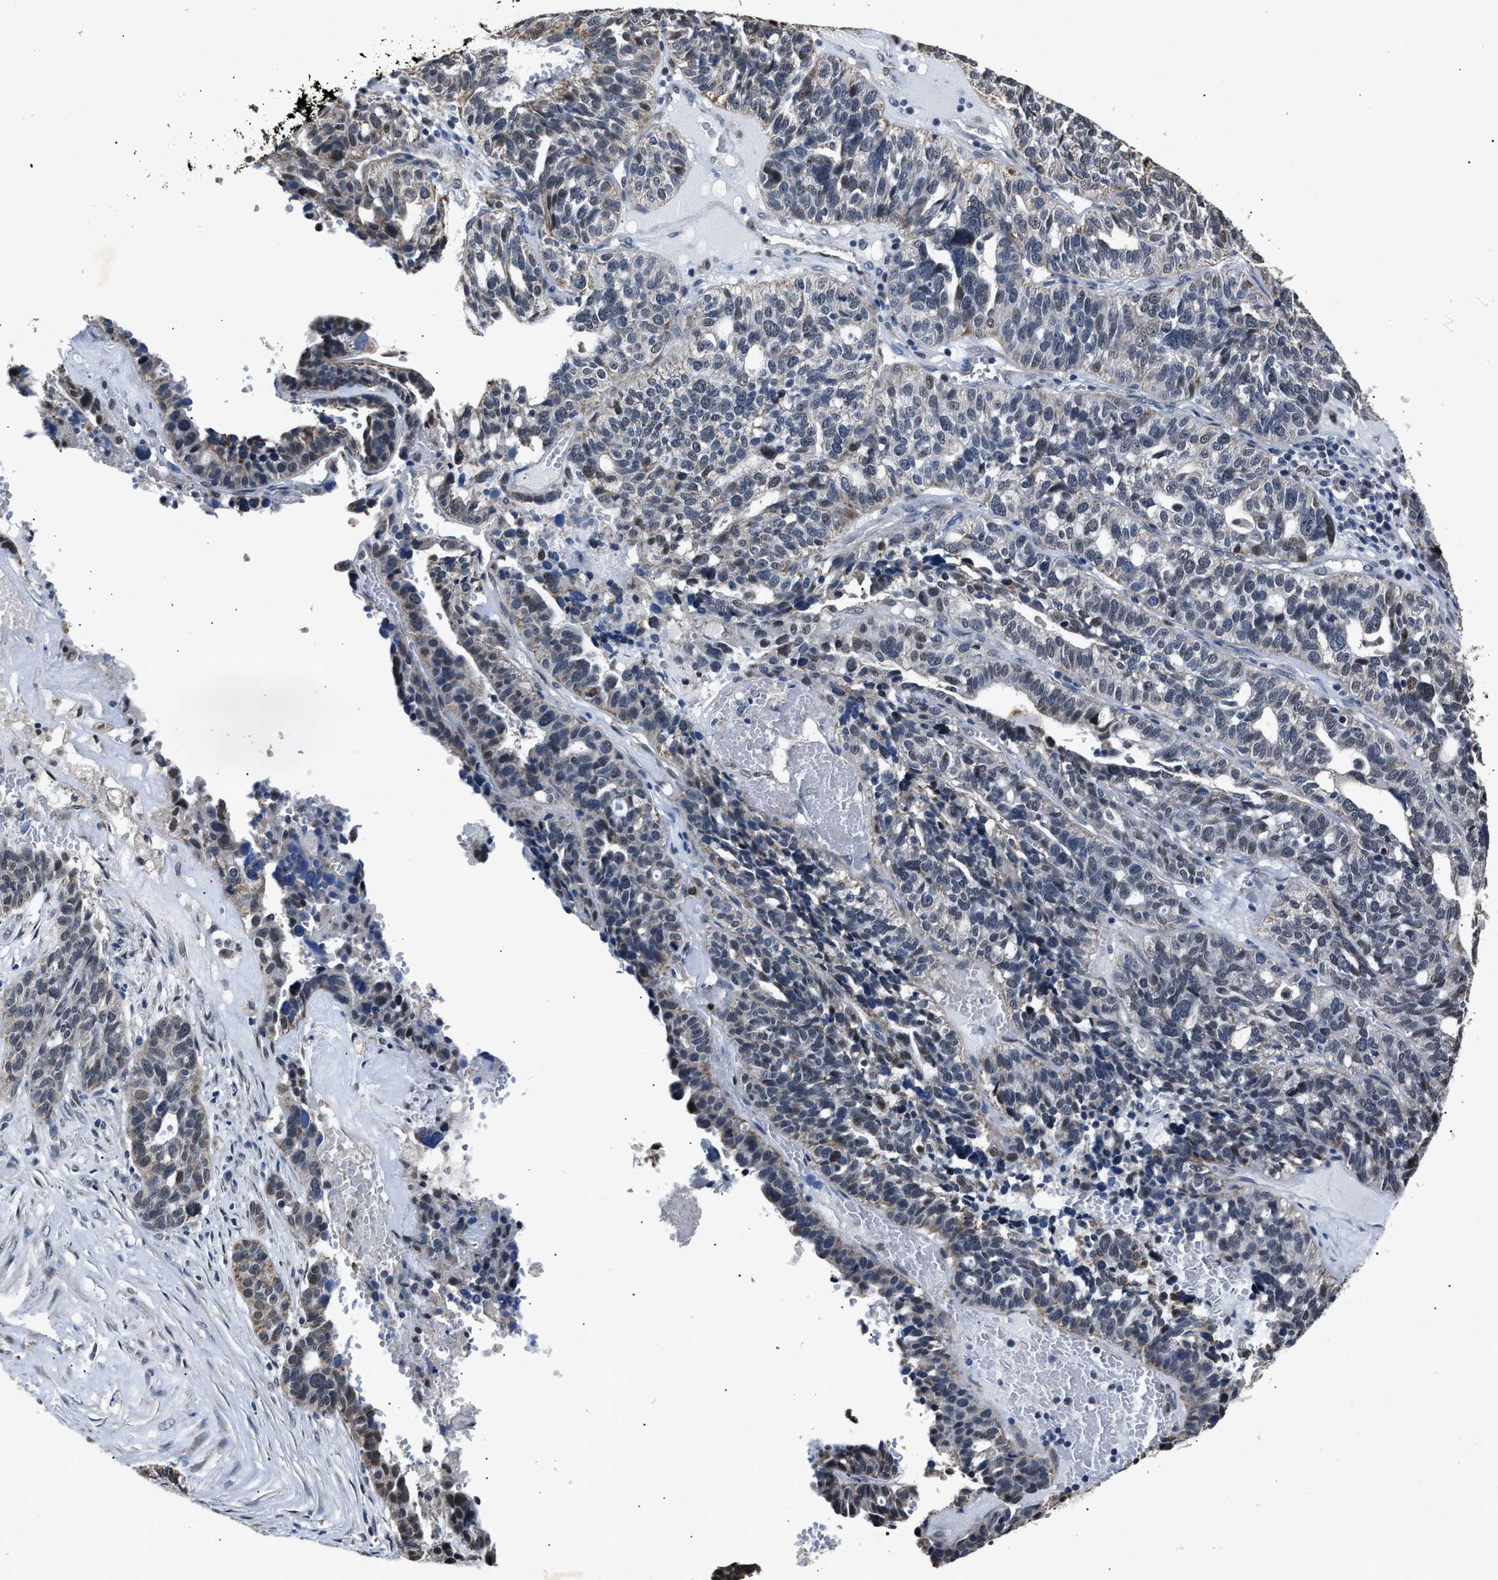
{"staining": {"intensity": "weak", "quantity": "25%-75%", "location": "cytoplasmic/membranous"}, "tissue": "ovarian cancer", "cell_type": "Tumor cells", "image_type": "cancer", "snomed": [{"axis": "morphology", "description": "Cystadenocarcinoma, serous, NOS"}, {"axis": "topography", "description": "Ovary"}], "caption": "A low amount of weak cytoplasmic/membranous positivity is appreciated in about 25%-75% of tumor cells in ovarian cancer tissue.", "gene": "NSUN5", "patient": {"sex": "female", "age": 59}}